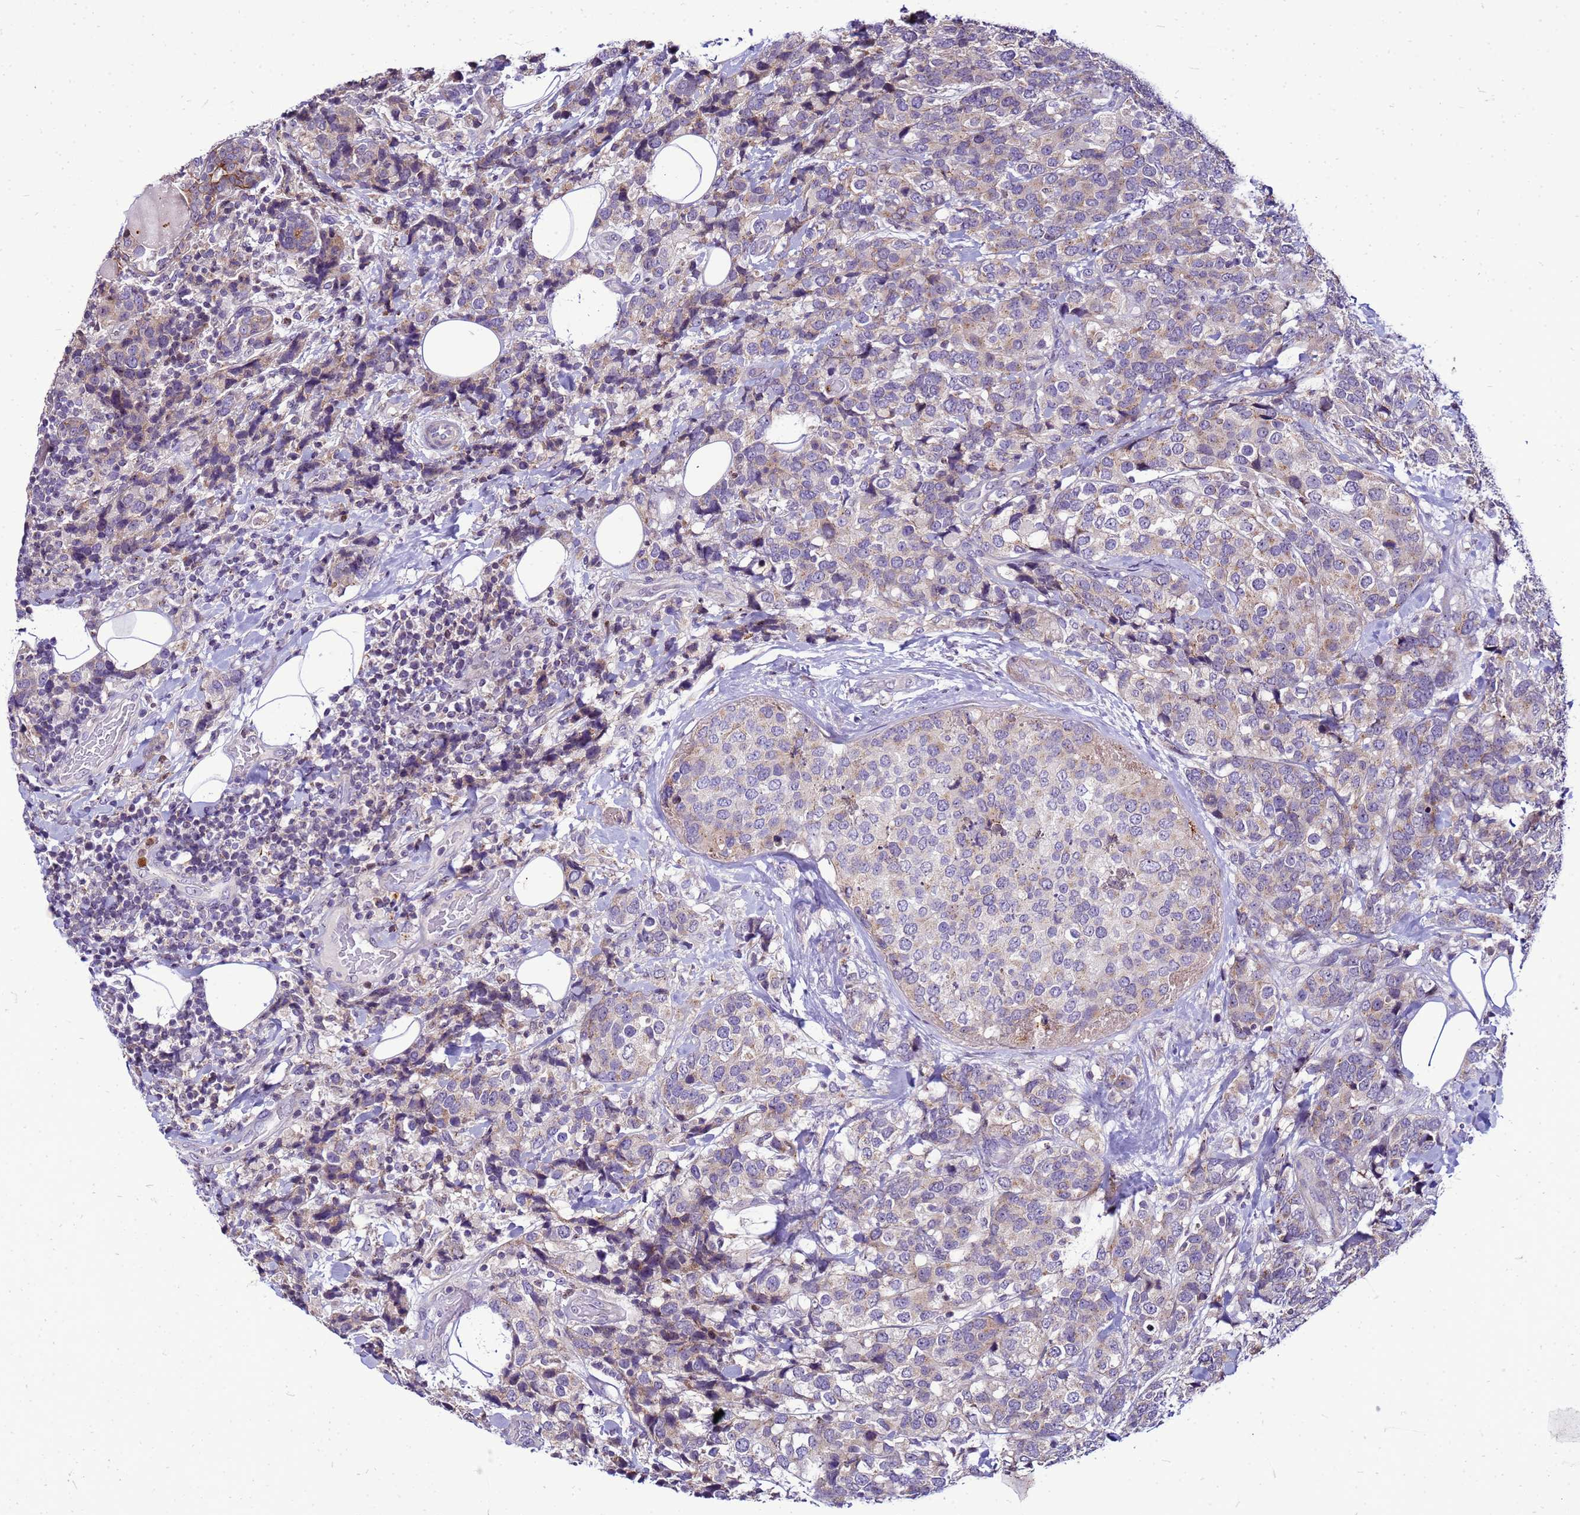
{"staining": {"intensity": "weak", "quantity": "<25%", "location": "cytoplasmic/membranous"}, "tissue": "breast cancer", "cell_type": "Tumor cells", "image_type": "cancer", "snomed": [{"axis": "morphology", "description": "Lobular carcinoma"}, {"axis": "topography", "description": "Breast"}], "caption": "There is no significant positivity in tumor cells of lobular carcinoma (breast).", "gene": "VPS4B", "patient": {"sex": "female", "age": 59}}